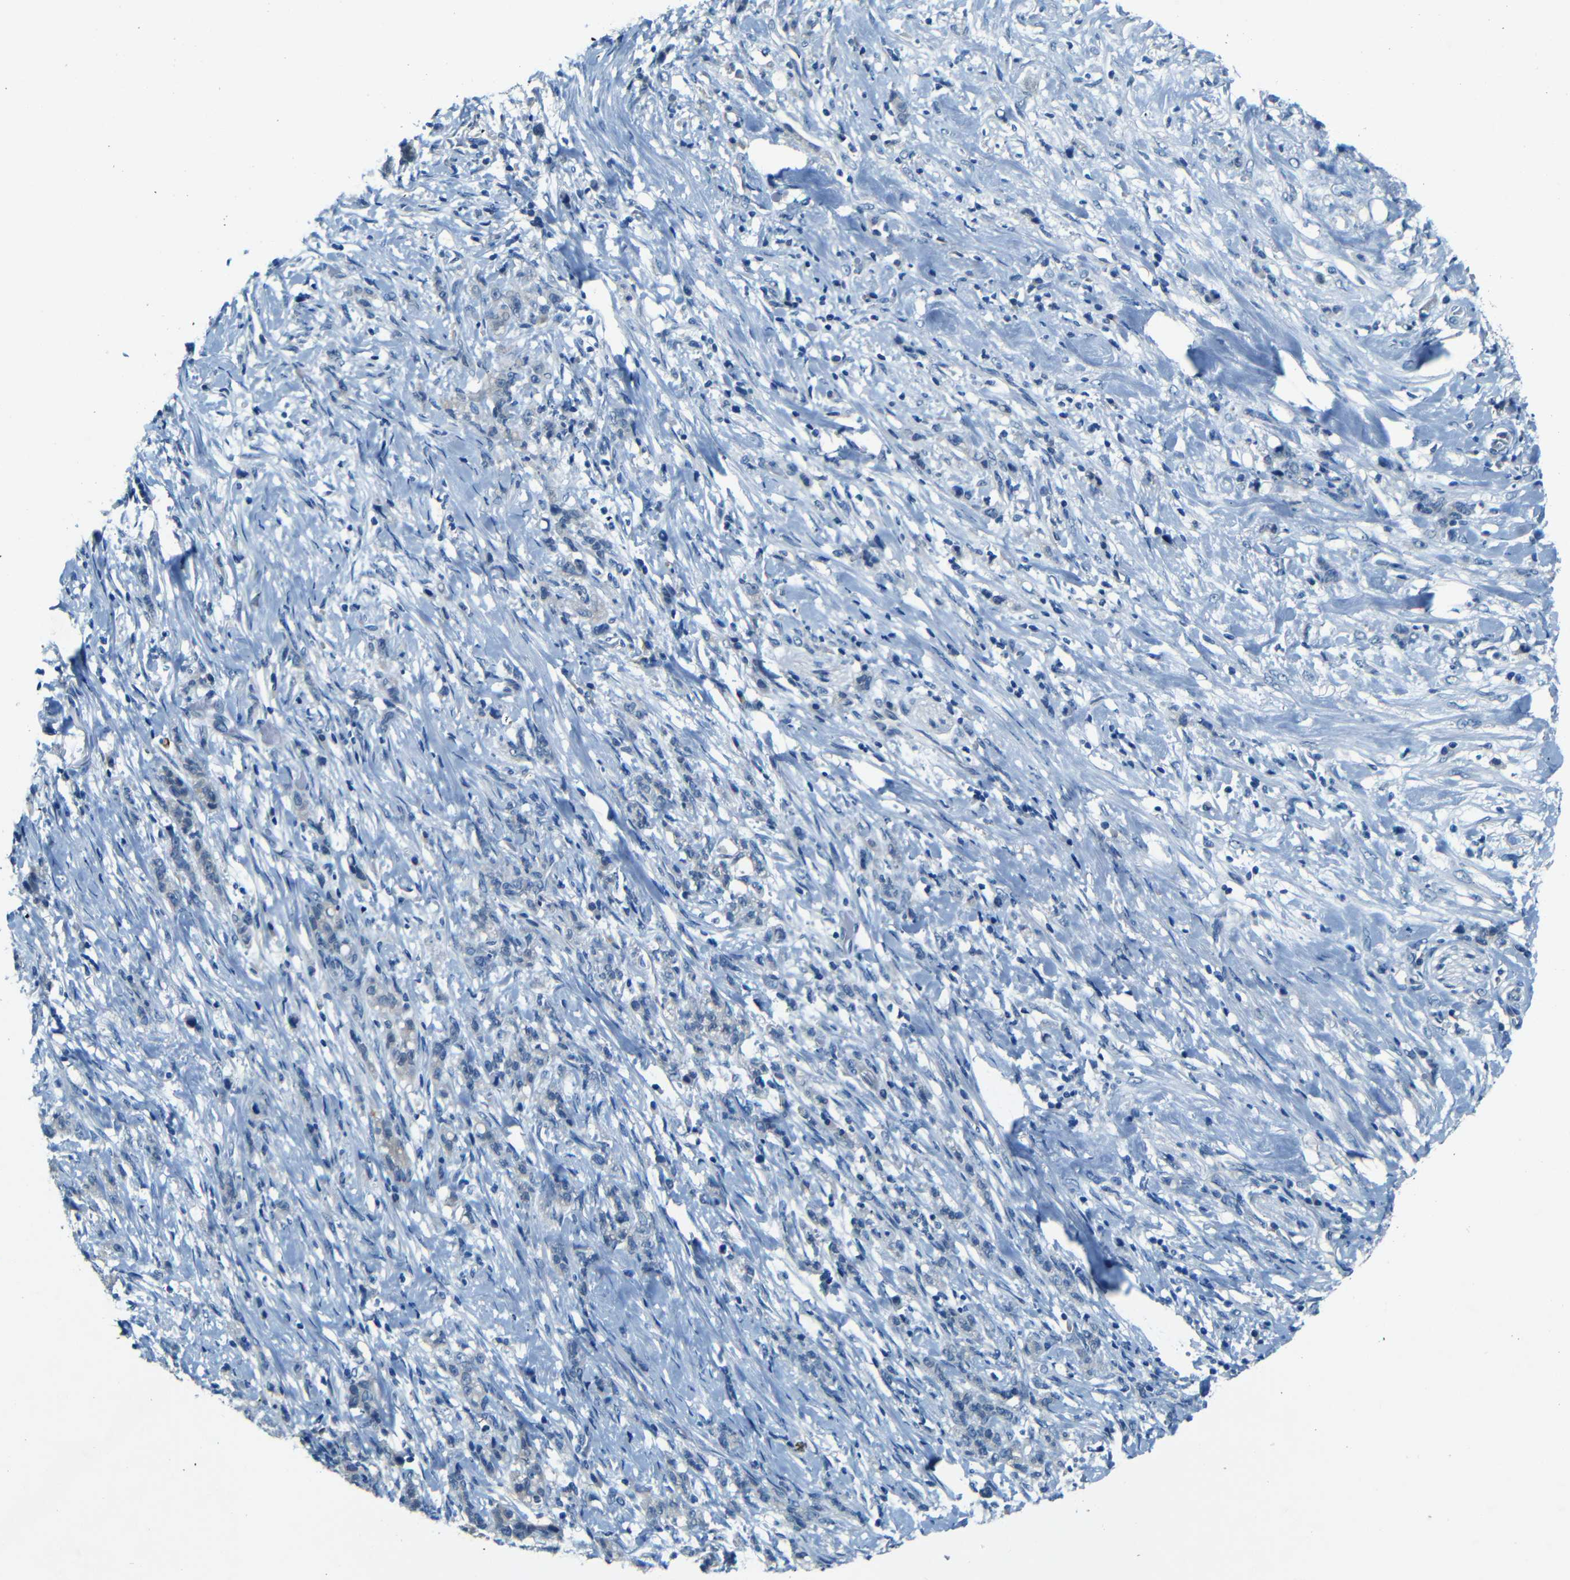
{"staining": {"intensity": "negative", "quantity": "none", "location": "none"}, "tissue": "stomach cancer", "cell_type": "Tumor cells", "image_type": "cancer", "snomed": [{"axis": "morphology", "description": "Adenocarcinoma, NOS"}, {"axis": "topography", "description": "Stomach, lower"}], "caption": "Immunohistochemistry (IHC) image of stomach cancer (adenocarcinoma) stained for a protein (brown), which demonstrates no positivity in tumor cells.", "gene": "ZMAT1", "patient": {"sex": "male", "age": 88}}